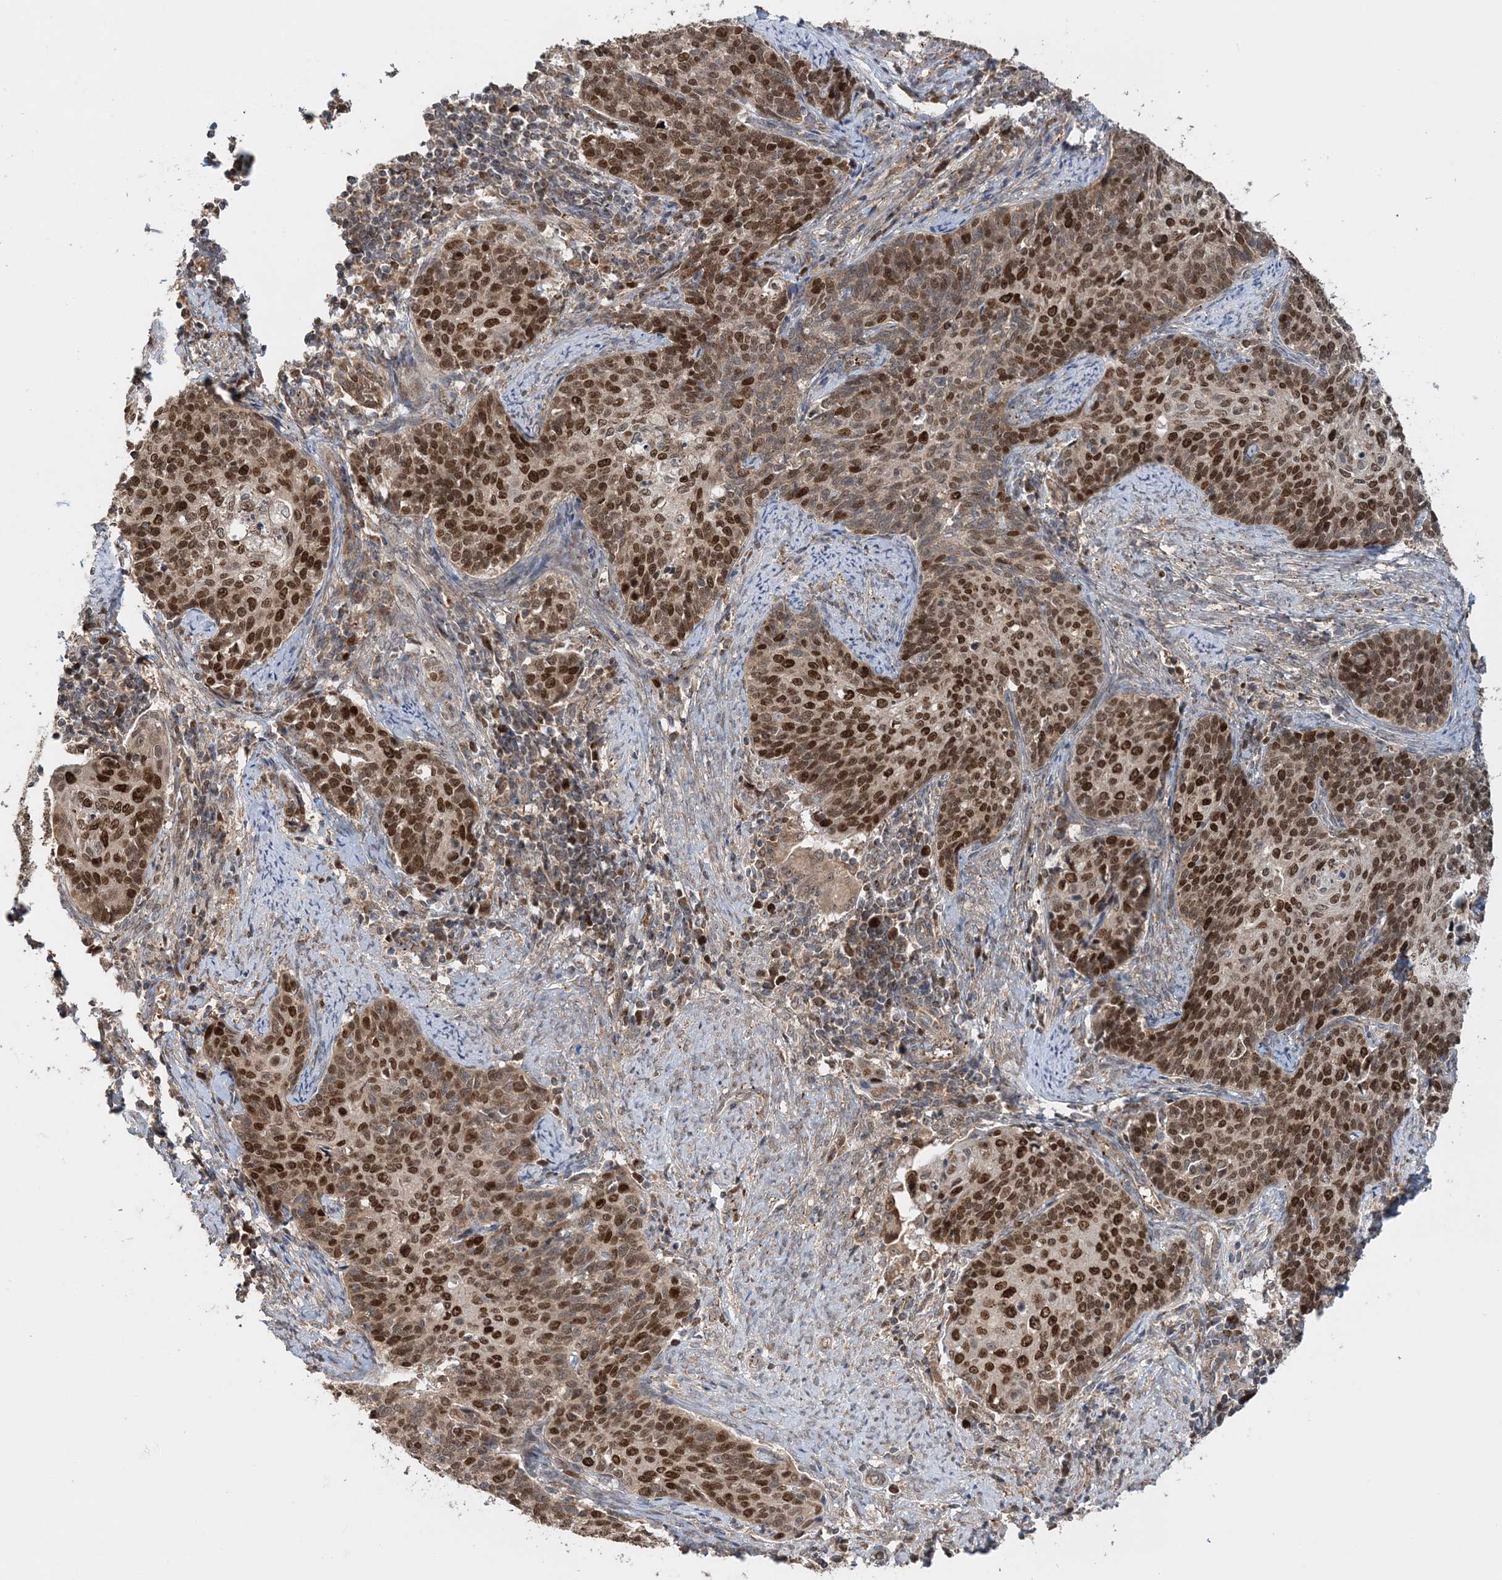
{"staining": {"intensity": "moderate", "quantity": ">75%", "location": "nuclear"}, "tissue": "cervical cancer", "cell_type": "Tumor cells", "image_type": "cancer", "snomed": [{"axis": "morphology", "description": "Squamous cell carcinoma, NOS"}, {"axis": "topography", "description": "Cervix"}], "caption": "Immunohistochemical staining of human cervical squamous cell carcinoma reveals medium levels of moderate nuclear expression in approximately >75% of tumor cells.", "gene": "KIF4A", "patient": {"sex": "female", "age": 39}}